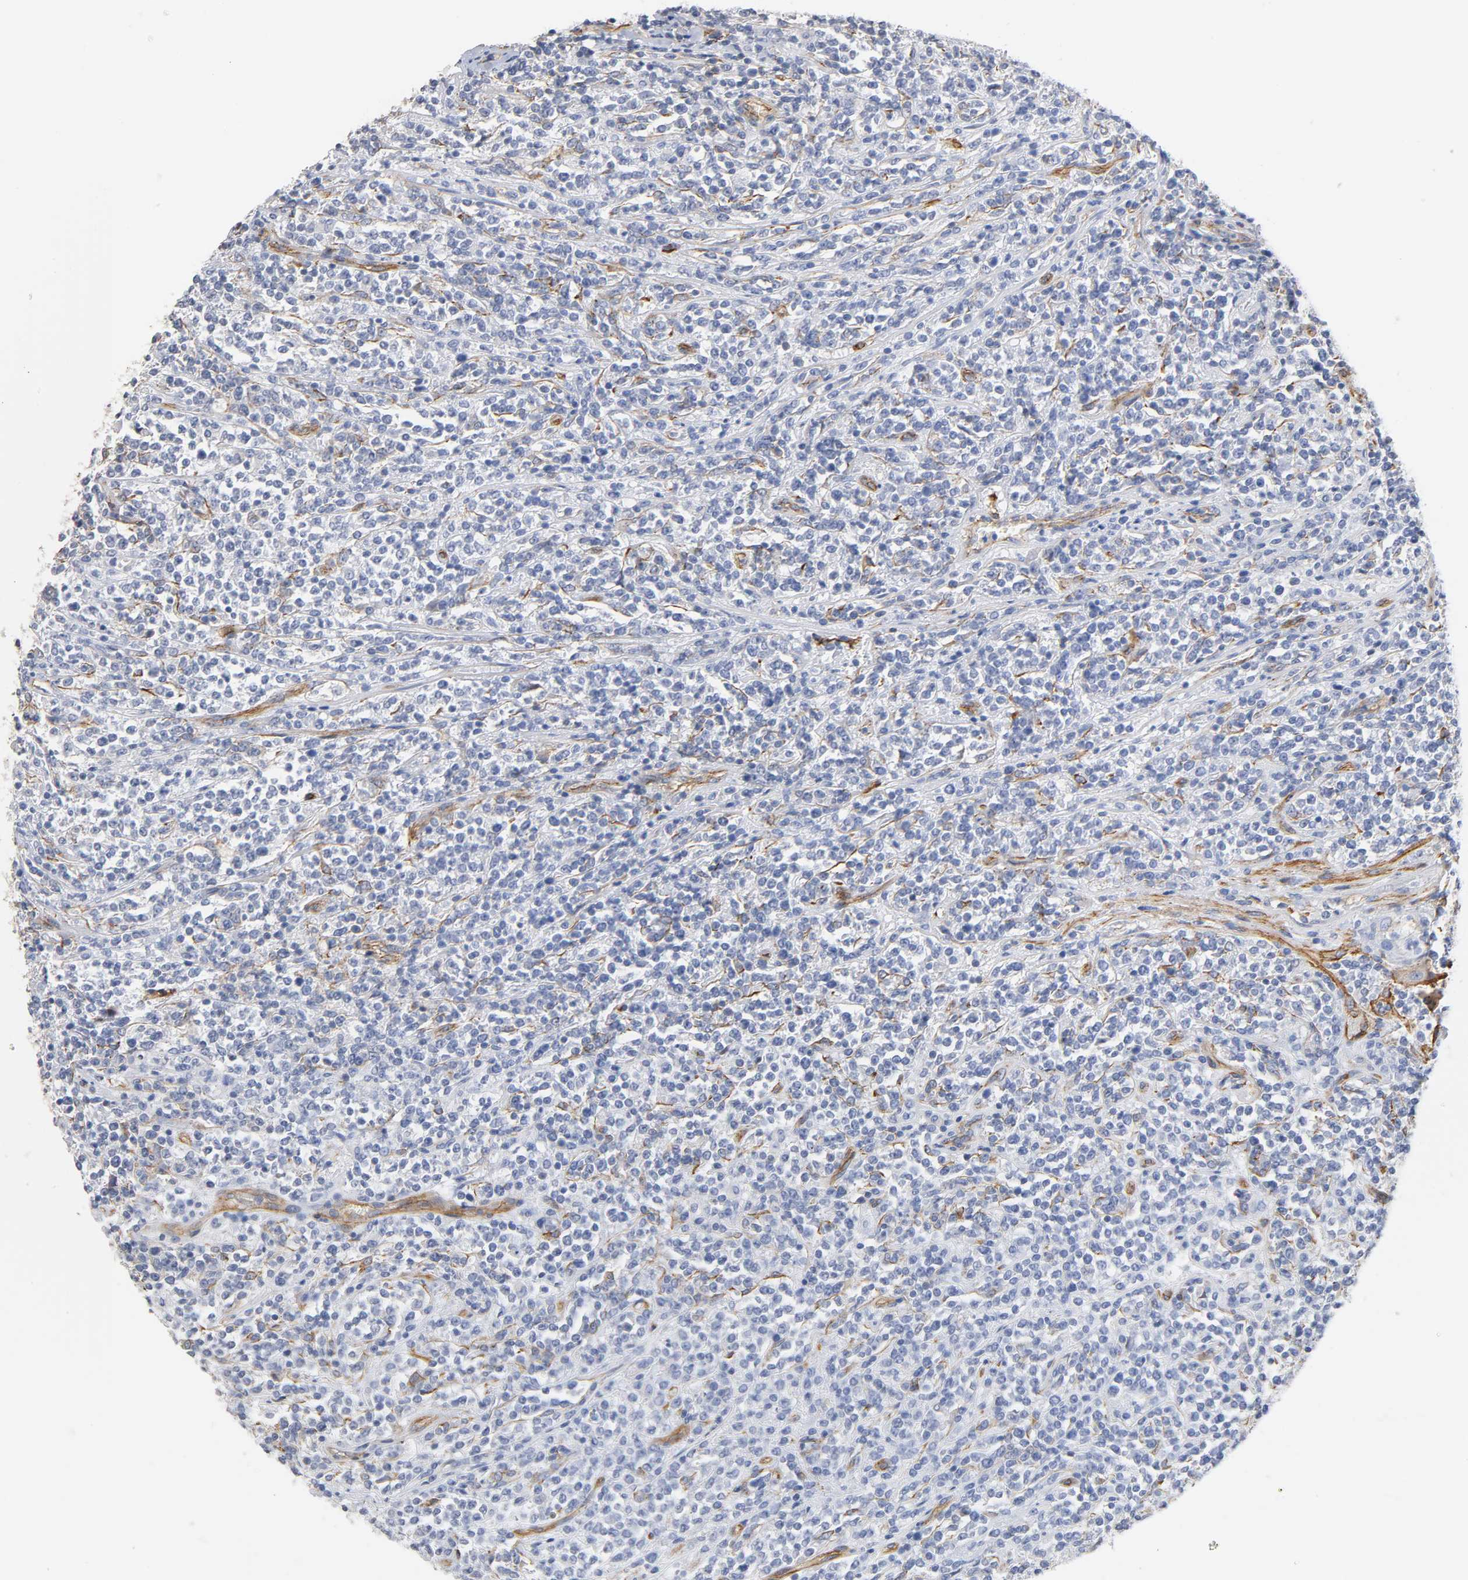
{"staining": {"intensity": "negative", "quantity": "none", "location": "none"}, "tissue": "lymphoma", "cell_type": "Tumor cells", "image_type": "cancer", "snomed": [{"axis": "morphology", "description": "Malignant lymphoma, non-Hodgkin's type, High grade"}, {"axis": "topography", "description": "Soft tissue"}], "caption": "Image shows no protein expression in tumor cells of high-grade malignant lymphoma, non-Hodgkin's type tissue.", "gene": "SPTAN1", "patient": {"sex": "male", "age": 18}}